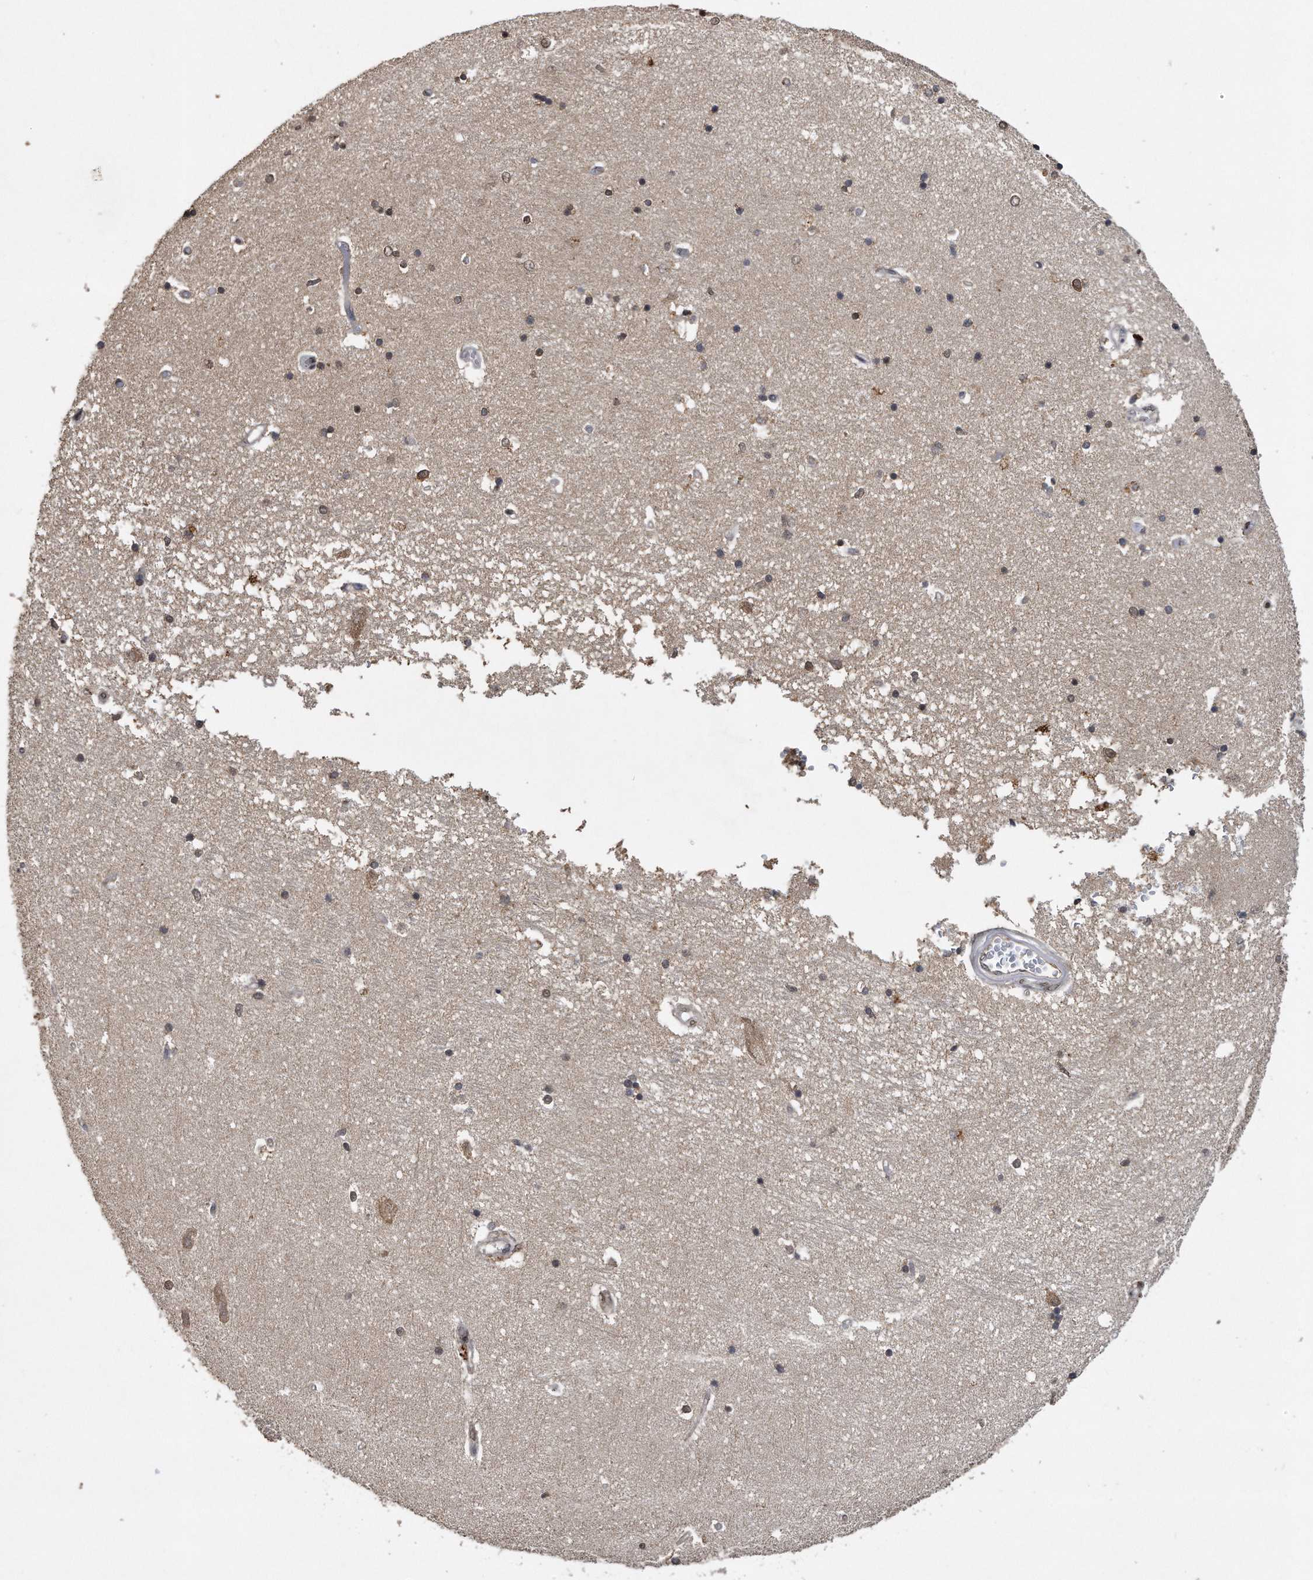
{"staining": {"intensity": "moderate", "quantity": "25%-75%", "location": "cytoplasmic/membranous"}, "tissue": "hippocampus", "cell_type": "Glial cells", "image_type": "normal", "snomed": [{"axis": "morphology", "description": "Normal tissue, NOS"}, {"axis": "topography", "description": "Hippocampus"}], "caption": "Unremarkable hippocampus displays moderate cytoplasmic/membranous positivity in approximately 25%-75% of glial cells, visualized by immunohistochemistry.", "gene": "CRYZL1", "patient": {"sex": "male", "age": 45}}